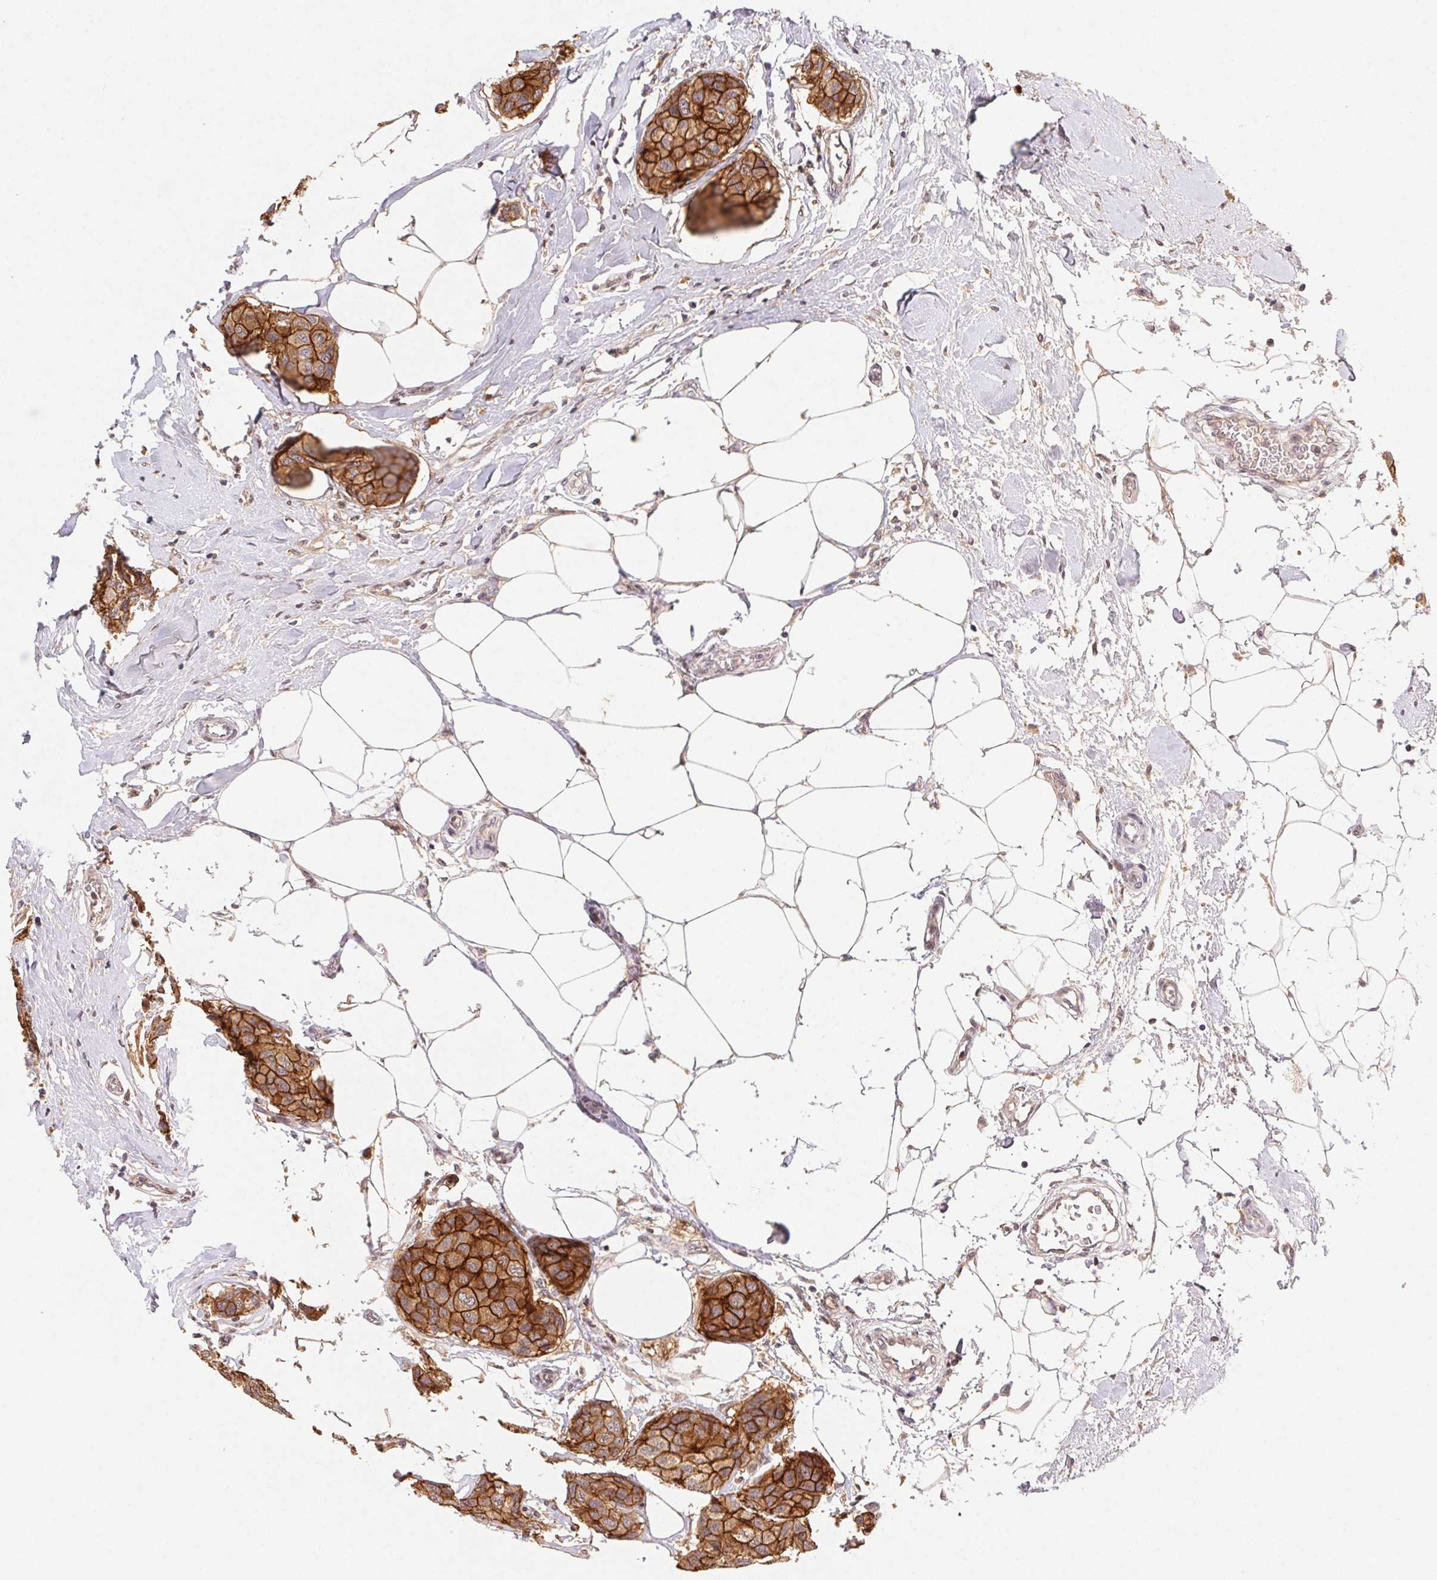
{"staining": {"intensity": "strong", "quantity": ">75%", "location": "cytoplasmic/membranous"}, "tissue": "breast cancer", "cell_type": "Tumor cells", "image_type": "cancer", "snomed": [{"axis": "morphology", "description": "Duct carcinoma"}, {"axis": "topography", "description": "Breast"}], "caption": "A high-resolution image shows immunohistochemistry staining of breast invasive ductal carcinoma, which reveals strong cytoplasmic/membranous positivity in approximately >75% of tumor cells. (DAB (3,3'-diaminobenzidine) IHC with brightfield microscopy, high magnification).", "gene": "SLC52A2", "patient": {"sex": "female", "age": 80}}